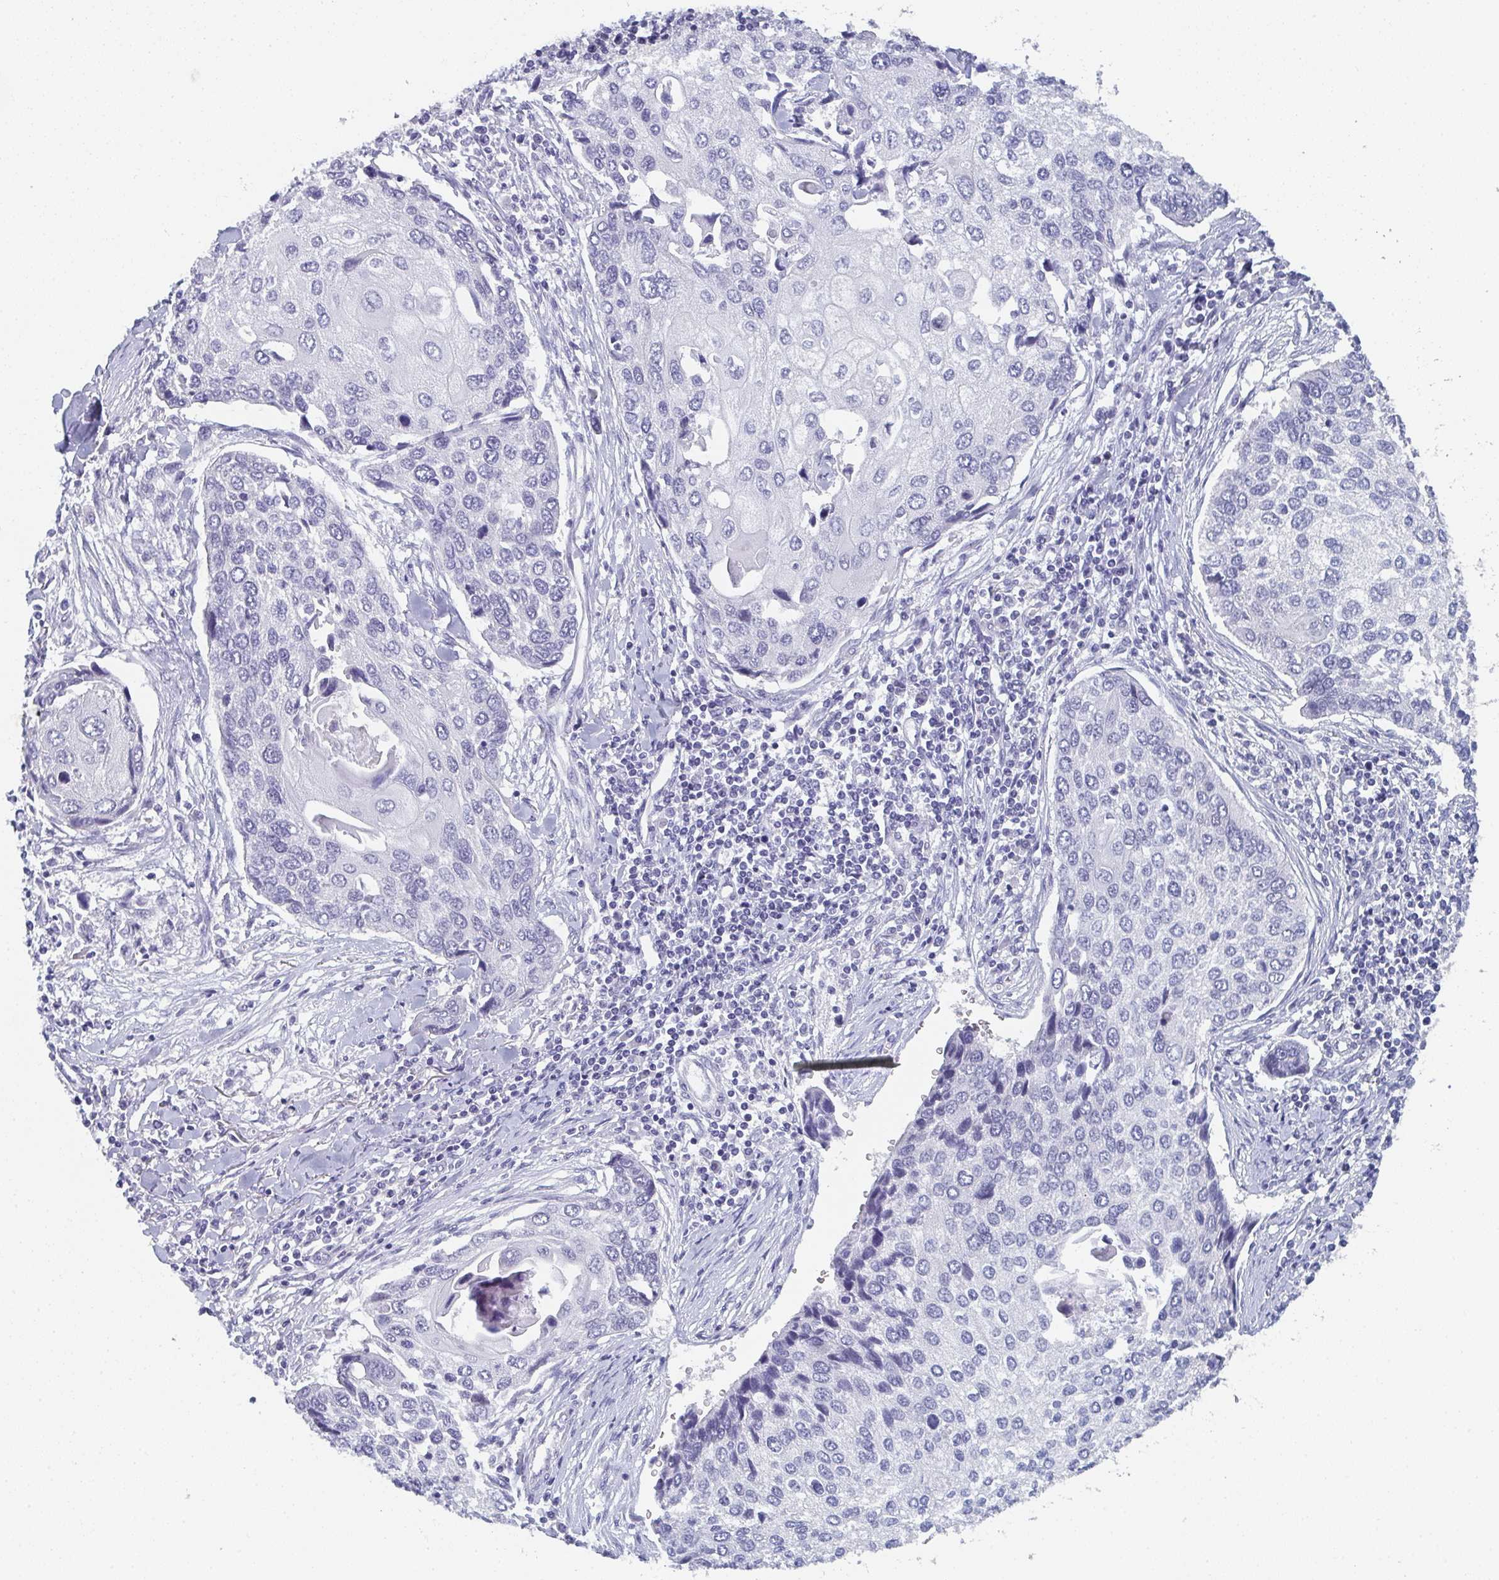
{"staining": {"intensity": "negative", "quantity": "none", "location": "none"}, "tissue": "lung cancer", "cell_type": "Tumor cells", "image_type": "cancer", "snomed": [{"axis": "morphology", "description": "Squamous cell carcinoma, NOS"}, {"axis": "morphology", "description": "Squamous cell carcinoma, metastatic, NOS"}, {"axis": "topography", "description": "Lung"}], "caption": "Tumor cells are negative for protein expression in human lung metastatic squamous cell carcinoma.", "gene": "DYDC2", "patient": {"sex": "male", "age": 63}}